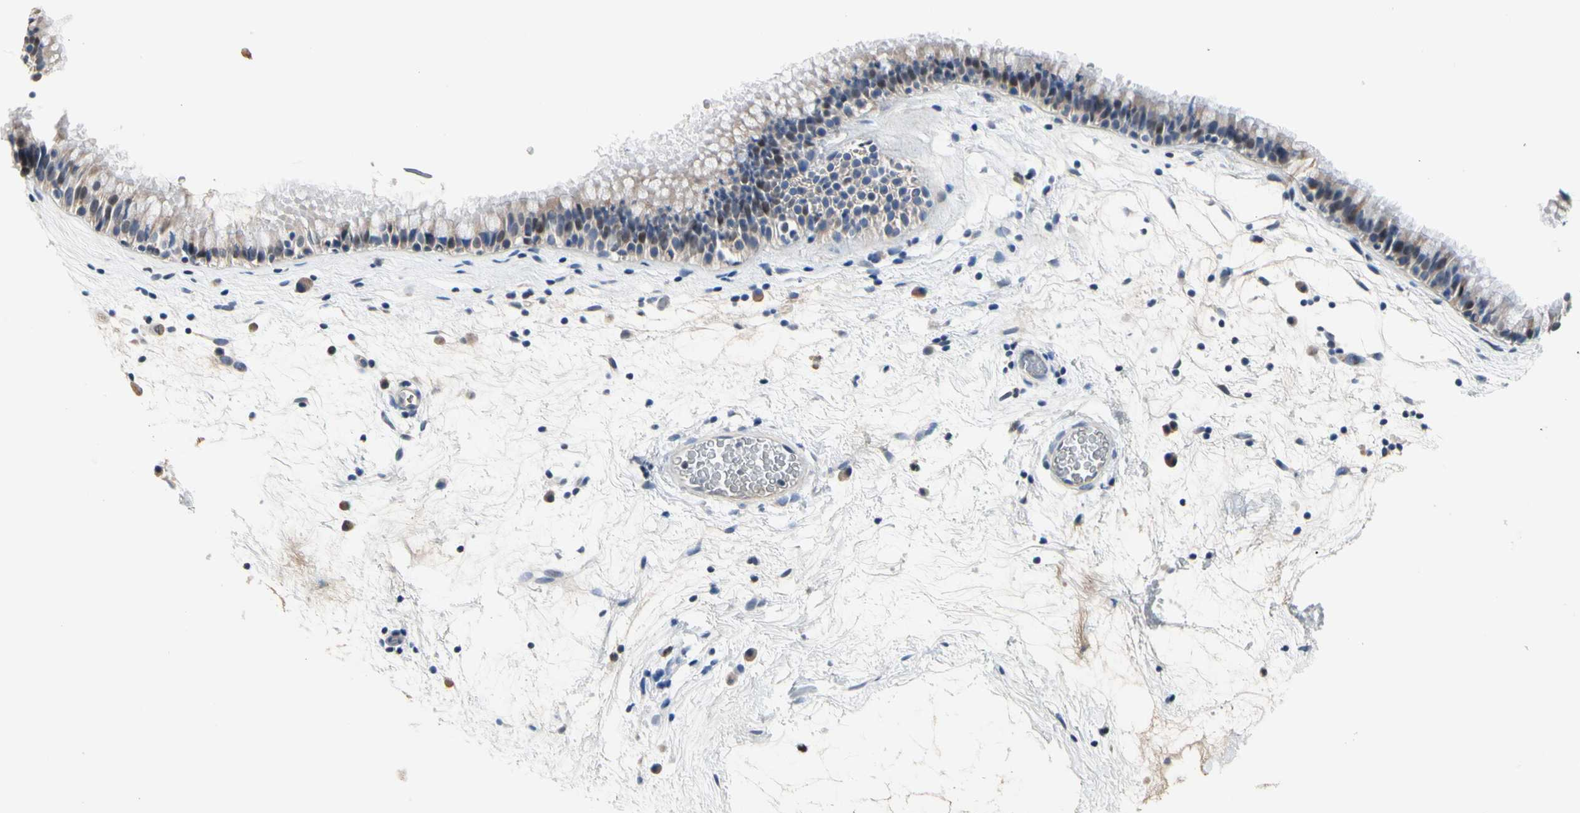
{"staining": {"intensity": "moderate", "quantity": "<25%", "location": "cytoplasmic/membranous"}, "tissue": "nasopharynx", "cell_type": "Respiratory epithelial cells", "image_type": "normal", "snomed": [{"axis": "morphology", "description": "Normal tissue, NOS"}, {"axis": "morphology", "description": "Inflammation, NOS"}, {"axis": "topography", "description": "Nasopharynx"}], "caption": "Normal nasopharynx was stained to show a protein in brown. There is low levels of moderate cytoplasmic/membranous staining in about <25% of respiratory epithelial cells. (DAB = brown stain, brightfield microscopy at high magnification).", "gene": "ECRG4", "patient": {"sex": "male", "age": 48}}